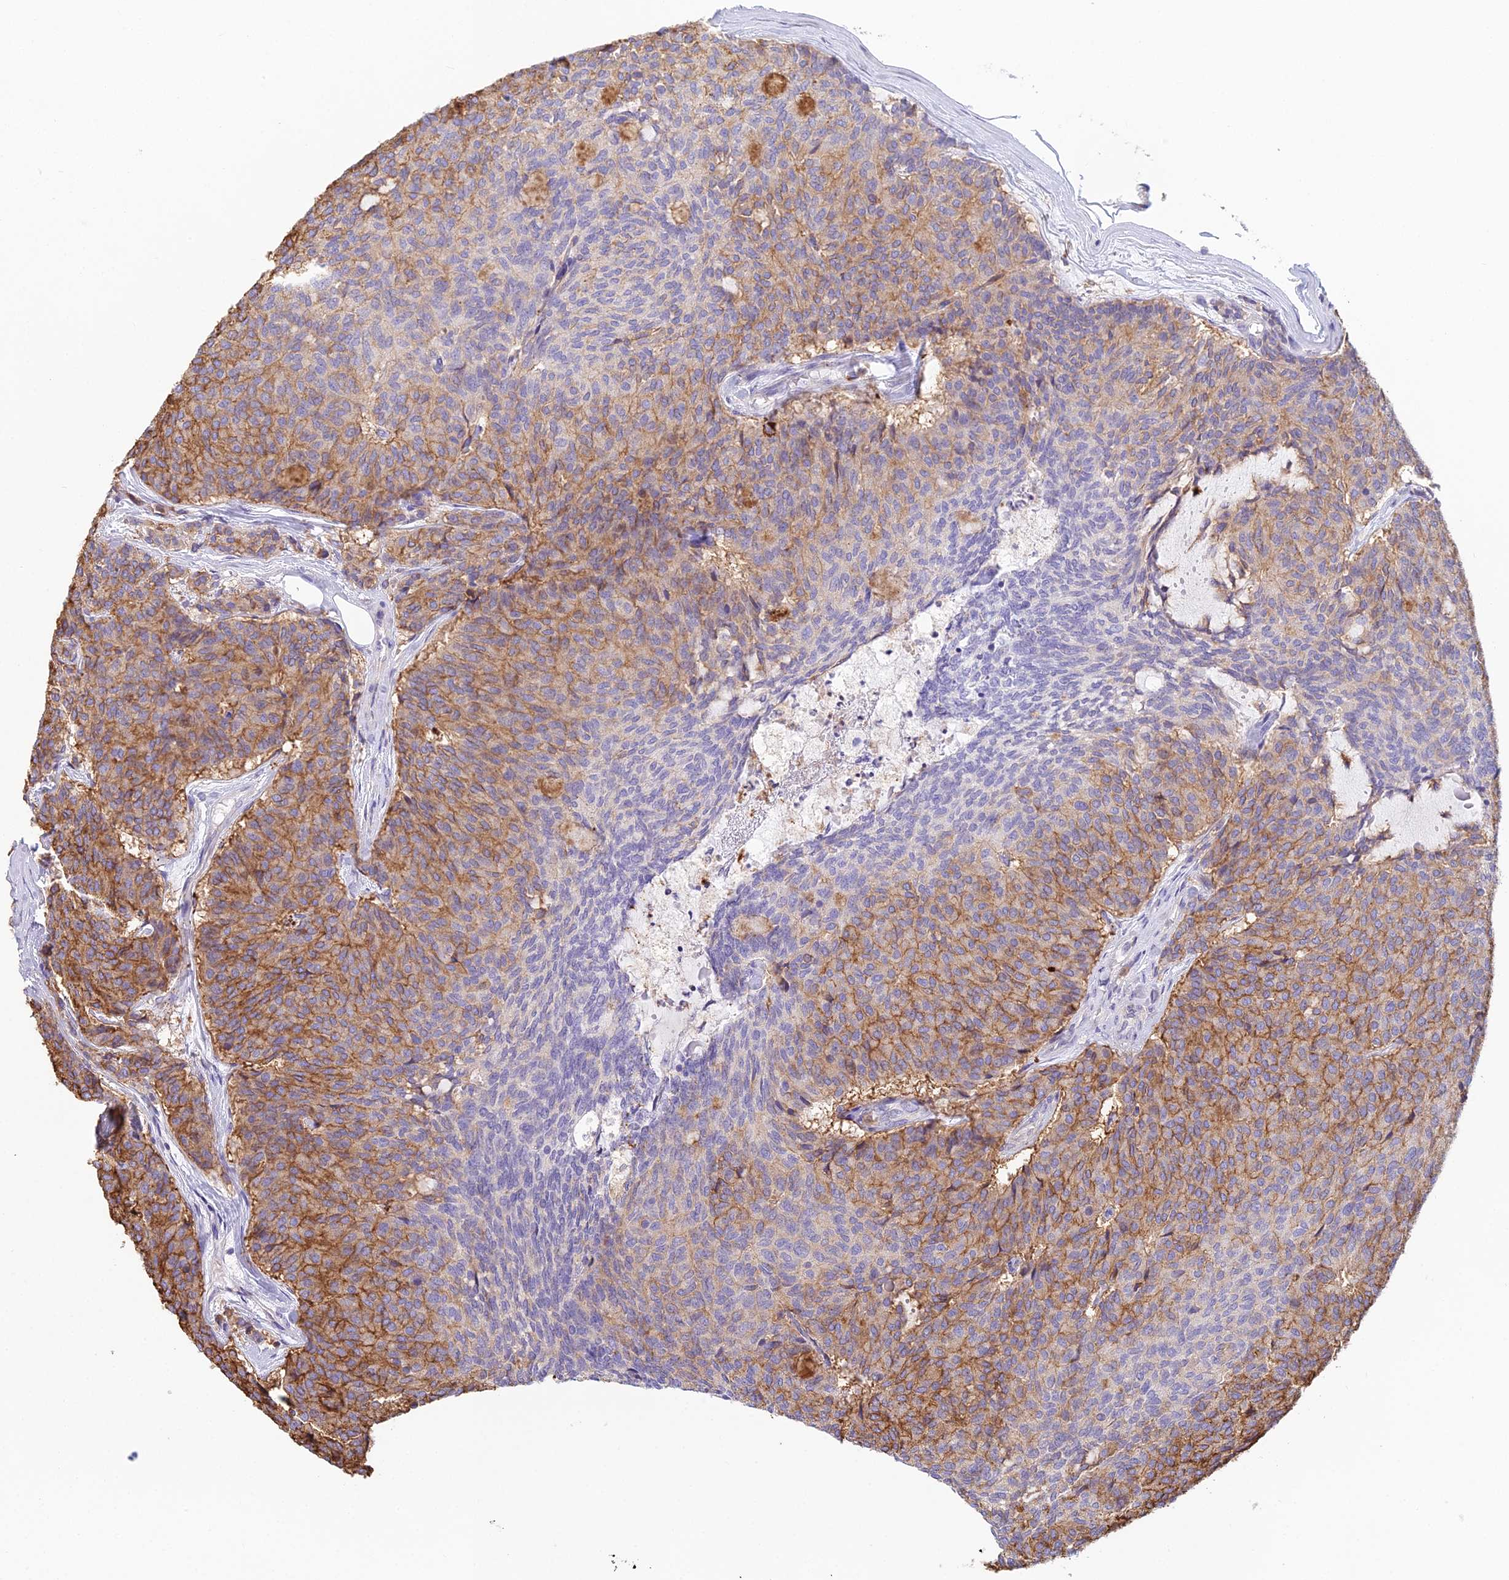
{"staining": {"intensity": "moderate", "quantity": ">75%", "location": "cytoplasmic/membranous"}, "tissue": "carcinoid", "cell_type": "Tumor cells", "image_type": "cancer", "snomed": [{"axis": "morphology", "description": "Carcinoid, malignant, NOS"}, {"axis": "topography", "description": "Pancreas"}], "caption": "Protein expression analysis of carcinoid (malignant) exhibits moderate cytoplasmic/membranous staining in about >75% of tumor cells. The staining is performed using DAB (3,3'-diaminobenzidine) brown chromogen to label protein expression. The nuclei are counter-stained blue using hematoxylin.", "gene": "HM13", "patient": {"sex": "female", "age": 54}}